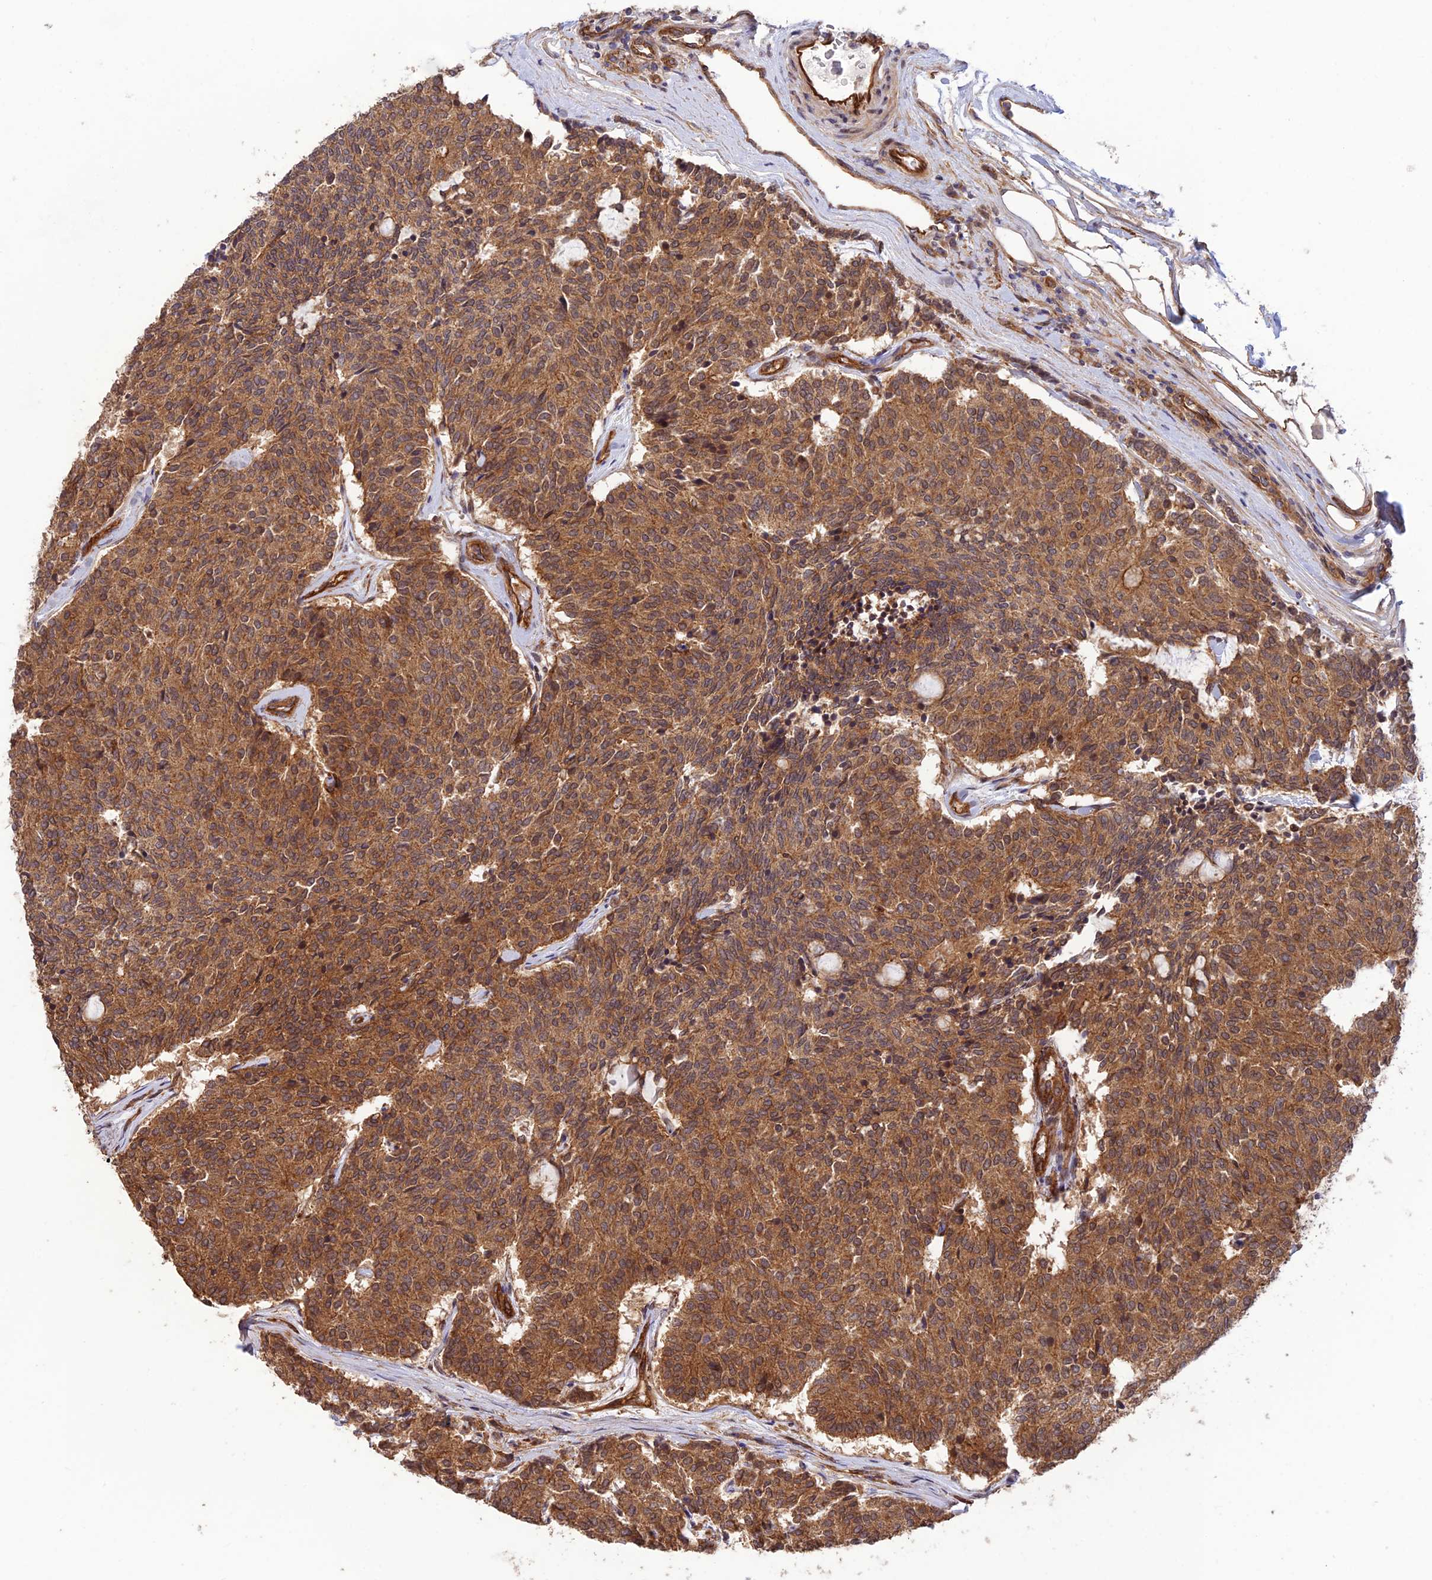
{"staining": {"intensity": "moderate", "quantity": ">75%", "location": "cytoplasmic/membranous"}, "tissue": "carcinoid", "cell_type": "Tumor cells", "image_type": "cancer", "snomed": [{"axis": "morphology", "description": "Carcinoid, malignant, NOS"}, {"axis": "topography", "description": "Pancreas"}], "caption": "There is medium levels of moderate cytoplasmic/membranous expression in tumor cells of carcinoid (malignant), as demonstrated by immunohistochemical staining (brown color).", "gene": "HOMER2", "patient": {"sex": "female", "age": 54}}